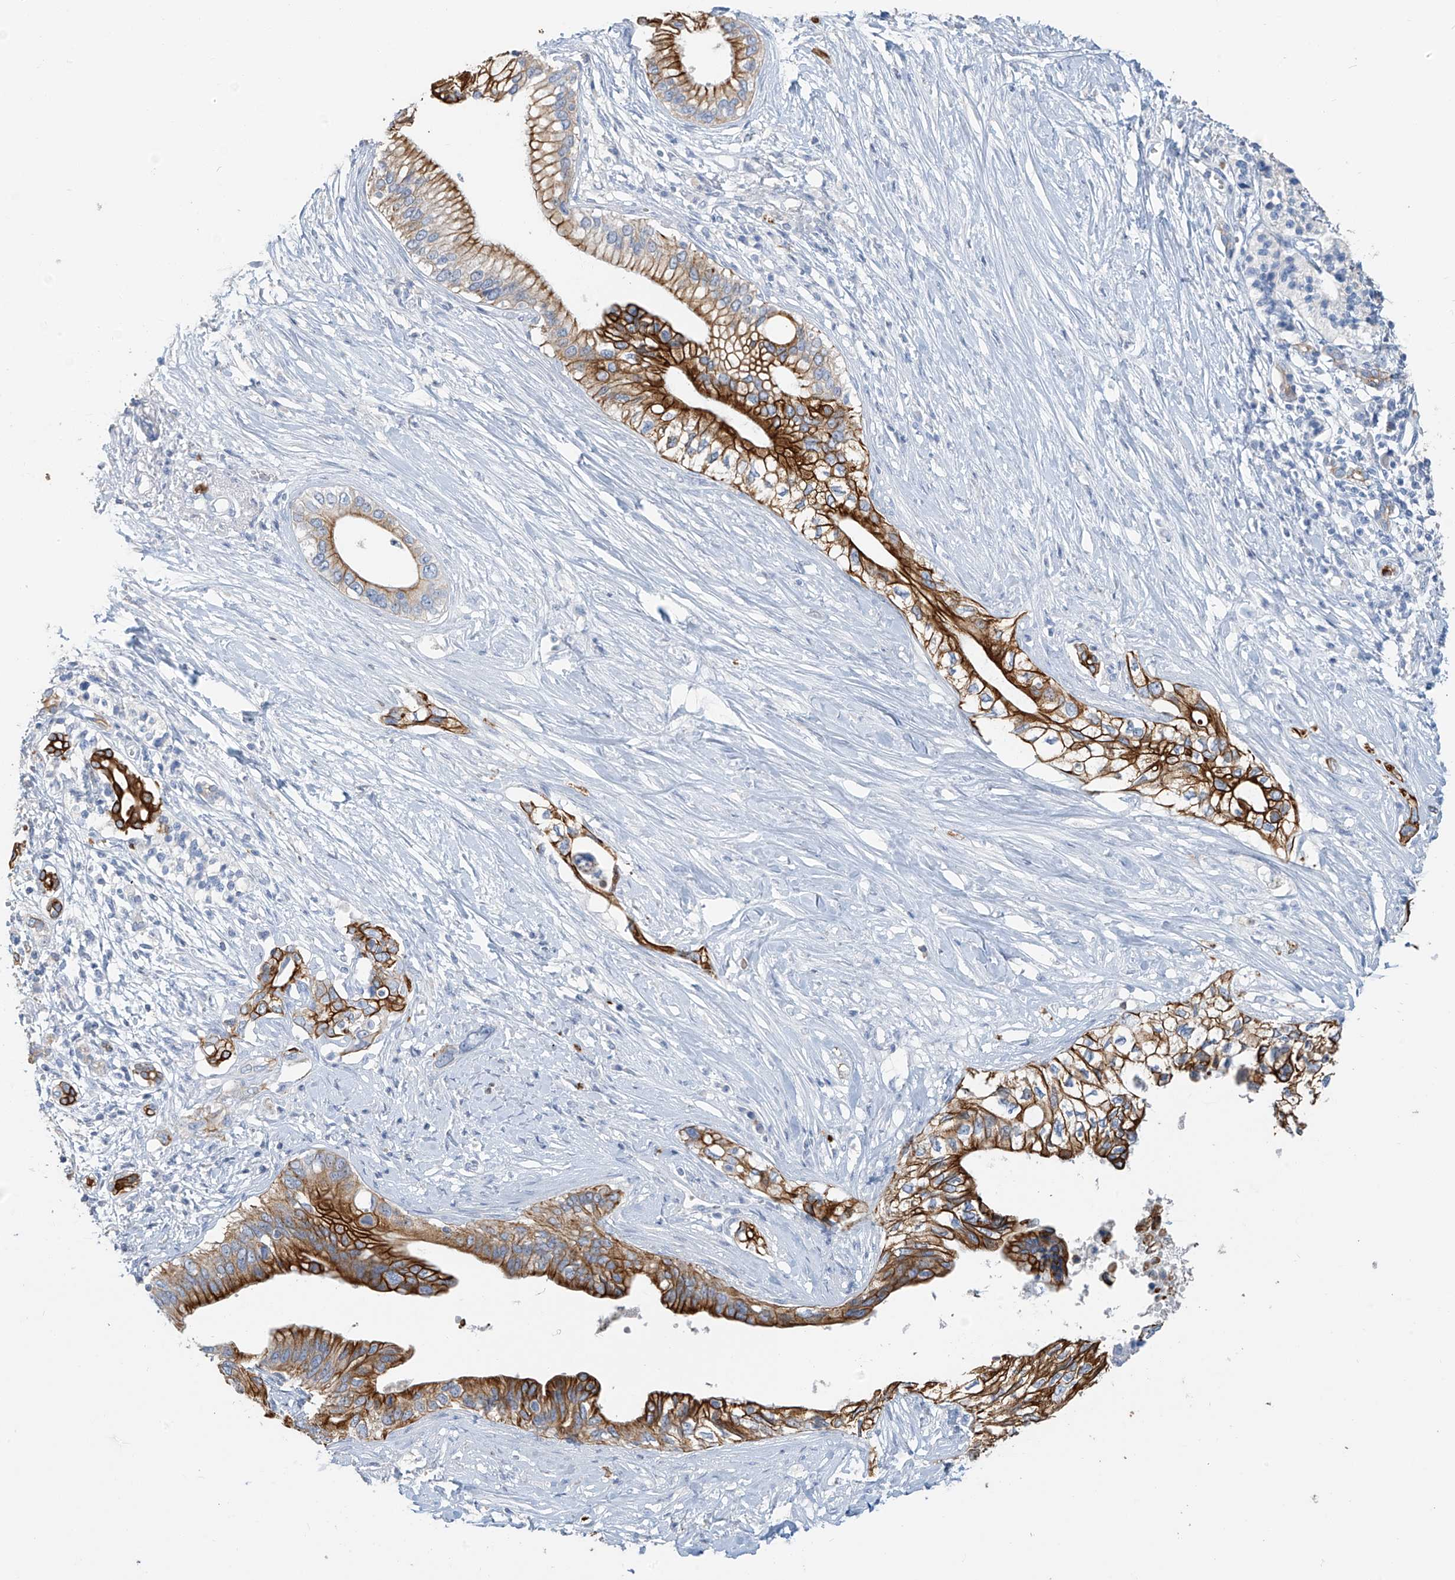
{"staining": {"intensity": "strong", "quantity": "25%-75%", "location": "cytoplasmic/membranous"}, "tissue": "pancreatic cancer", "cell_type": "Tumor cells", "image_type": "cancer", "snomed": [{"axis": "morphology", "description": "Normal tissue, NOS"}, {"axis": "morphology", "description": "Adenocarcinoma, NOS"}, {"axis": "topography", "description": "Pancreas"}, {"axis": "topography", "description": "Peripheral nerve tissue"}], "caption": "Protein analysis of adenocarcinoma (pancreatic) tissue exhibits strong cytoplasmic/membranous positivity in approximately 25%-75% of tumor cells.", "gene": "PAFAH1B3", "patient": {"sex": "male", "age": 59}}